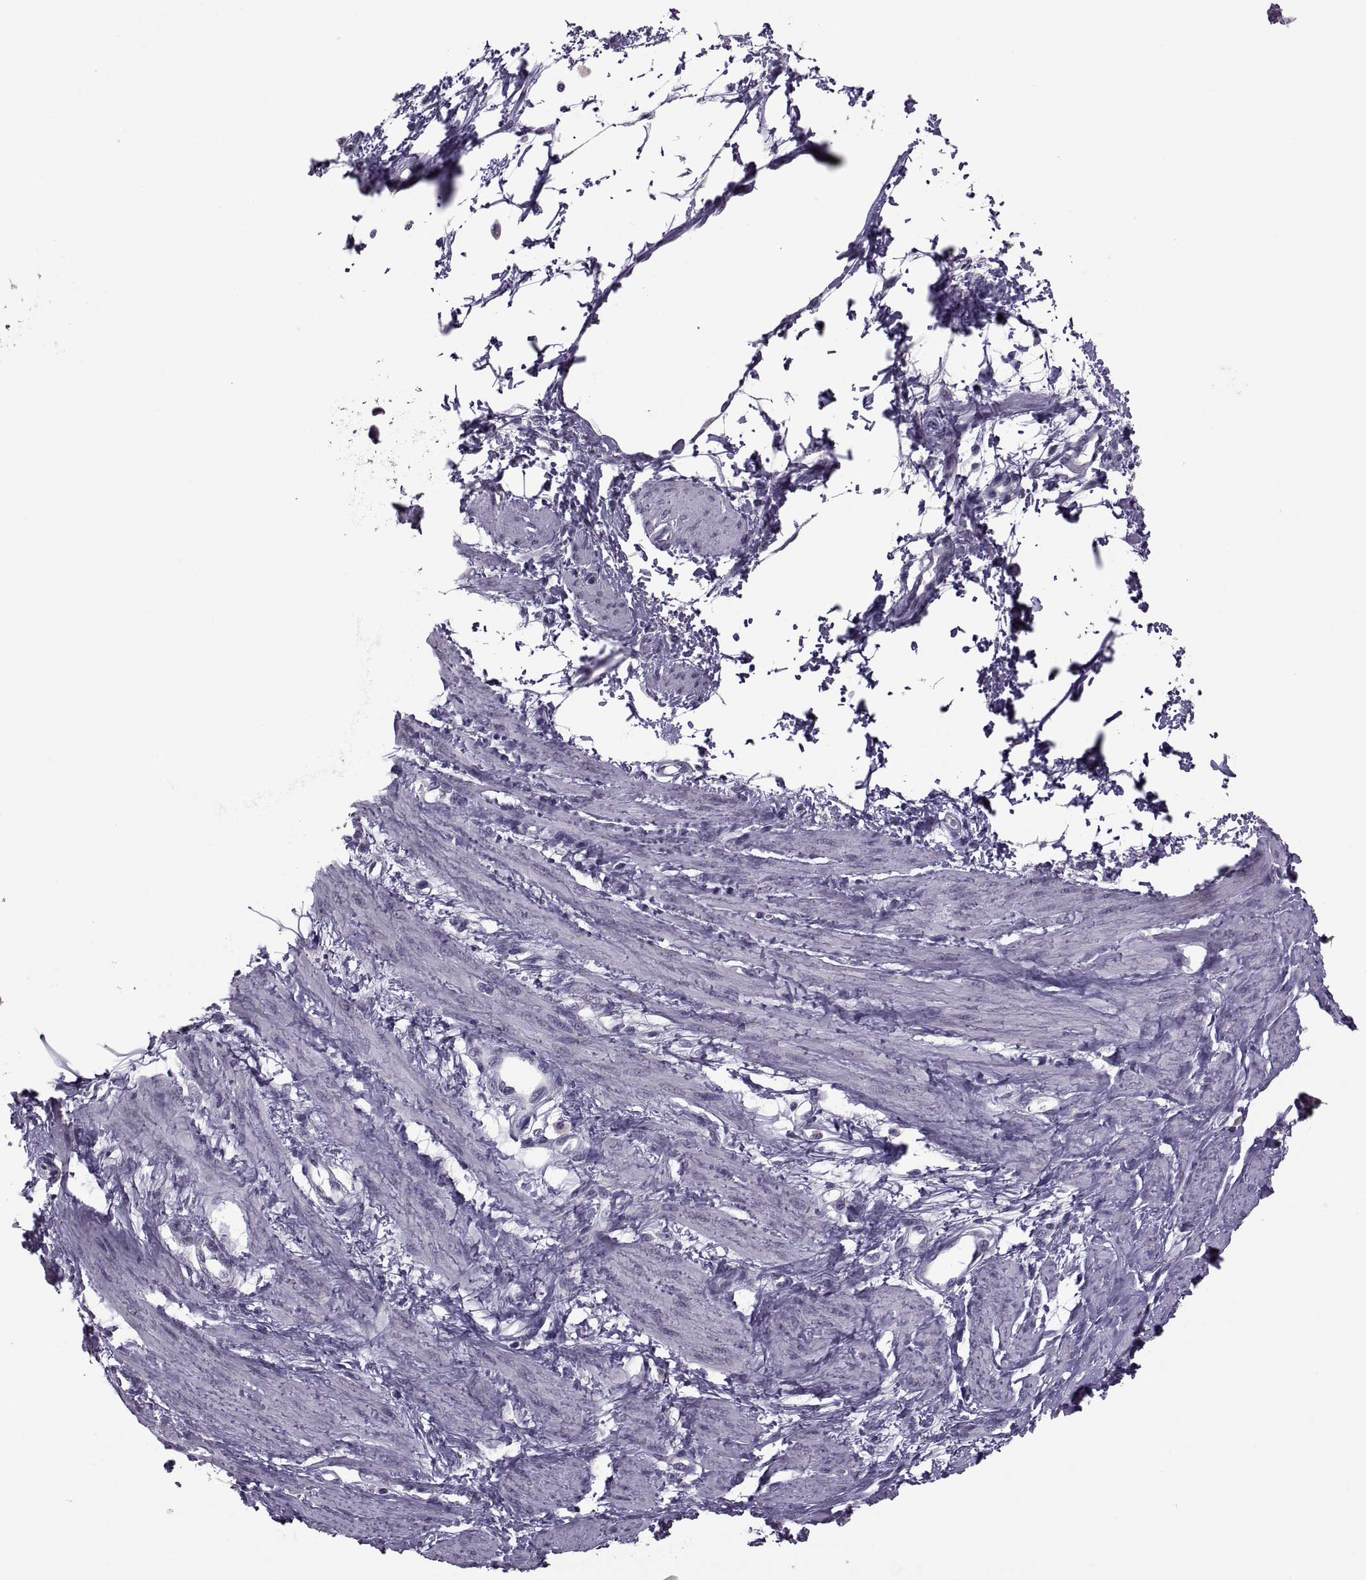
{"staining": {"intensity": "negative", "quantity": "none", "location": "none"}, "tissue": "smooth muscle", "cell_type": "Smooth muscle cells", "image_type": "normal", "snomed": [{"axis": "morphology", "description": "Normal tissue, NOS"}, {"axis": "topography", "description": "Smooth muscle"}, {"axis": "topography", "description": "Uterus"}], "caption": "This is an IHC micrograph of normal human smooth muscle. There is no expression in smooth muscle cells.", "gene": "PABPC1", "patient": {"sex": "female", "age": 39}}